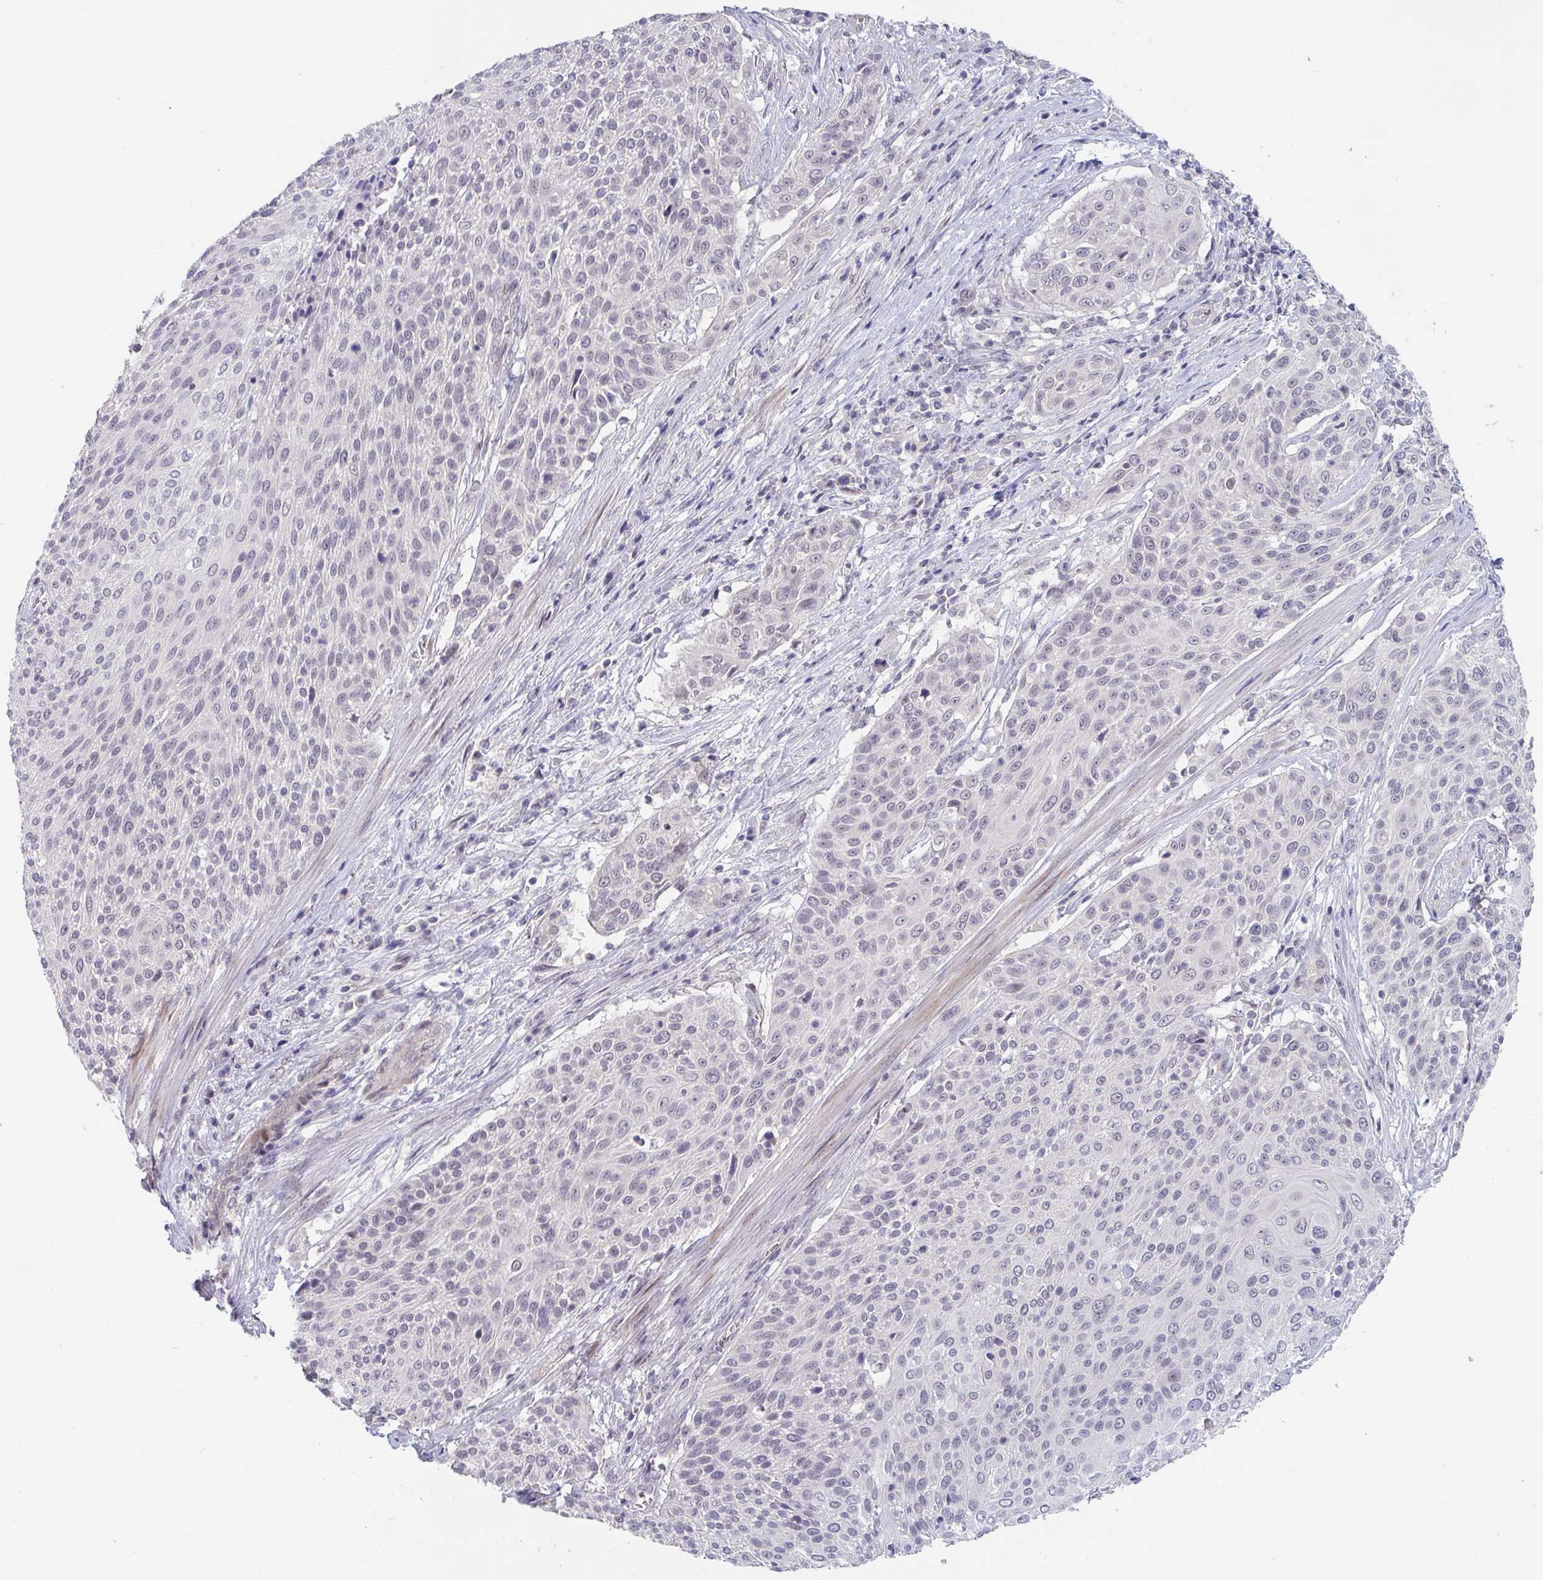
{"staining": {"intensity": "negative", "quantity": "none", "location": "none"}, "tissue": "cervical cancer", "cell_type": "Tumor cells", "image_type": "cancer", "snomed": [{"axis": "morphology", "description": "Squamous cell carcinoma, NOS"}, {"axis": "topography", "description": "Cervix"}], "caption": "A micrograph of cervical squamous cell carcinoma stained for a protein reveals no brown staining in tumor cells.", "gene": "FAM156B", "patient": {"sex": "female", "age": 31}}